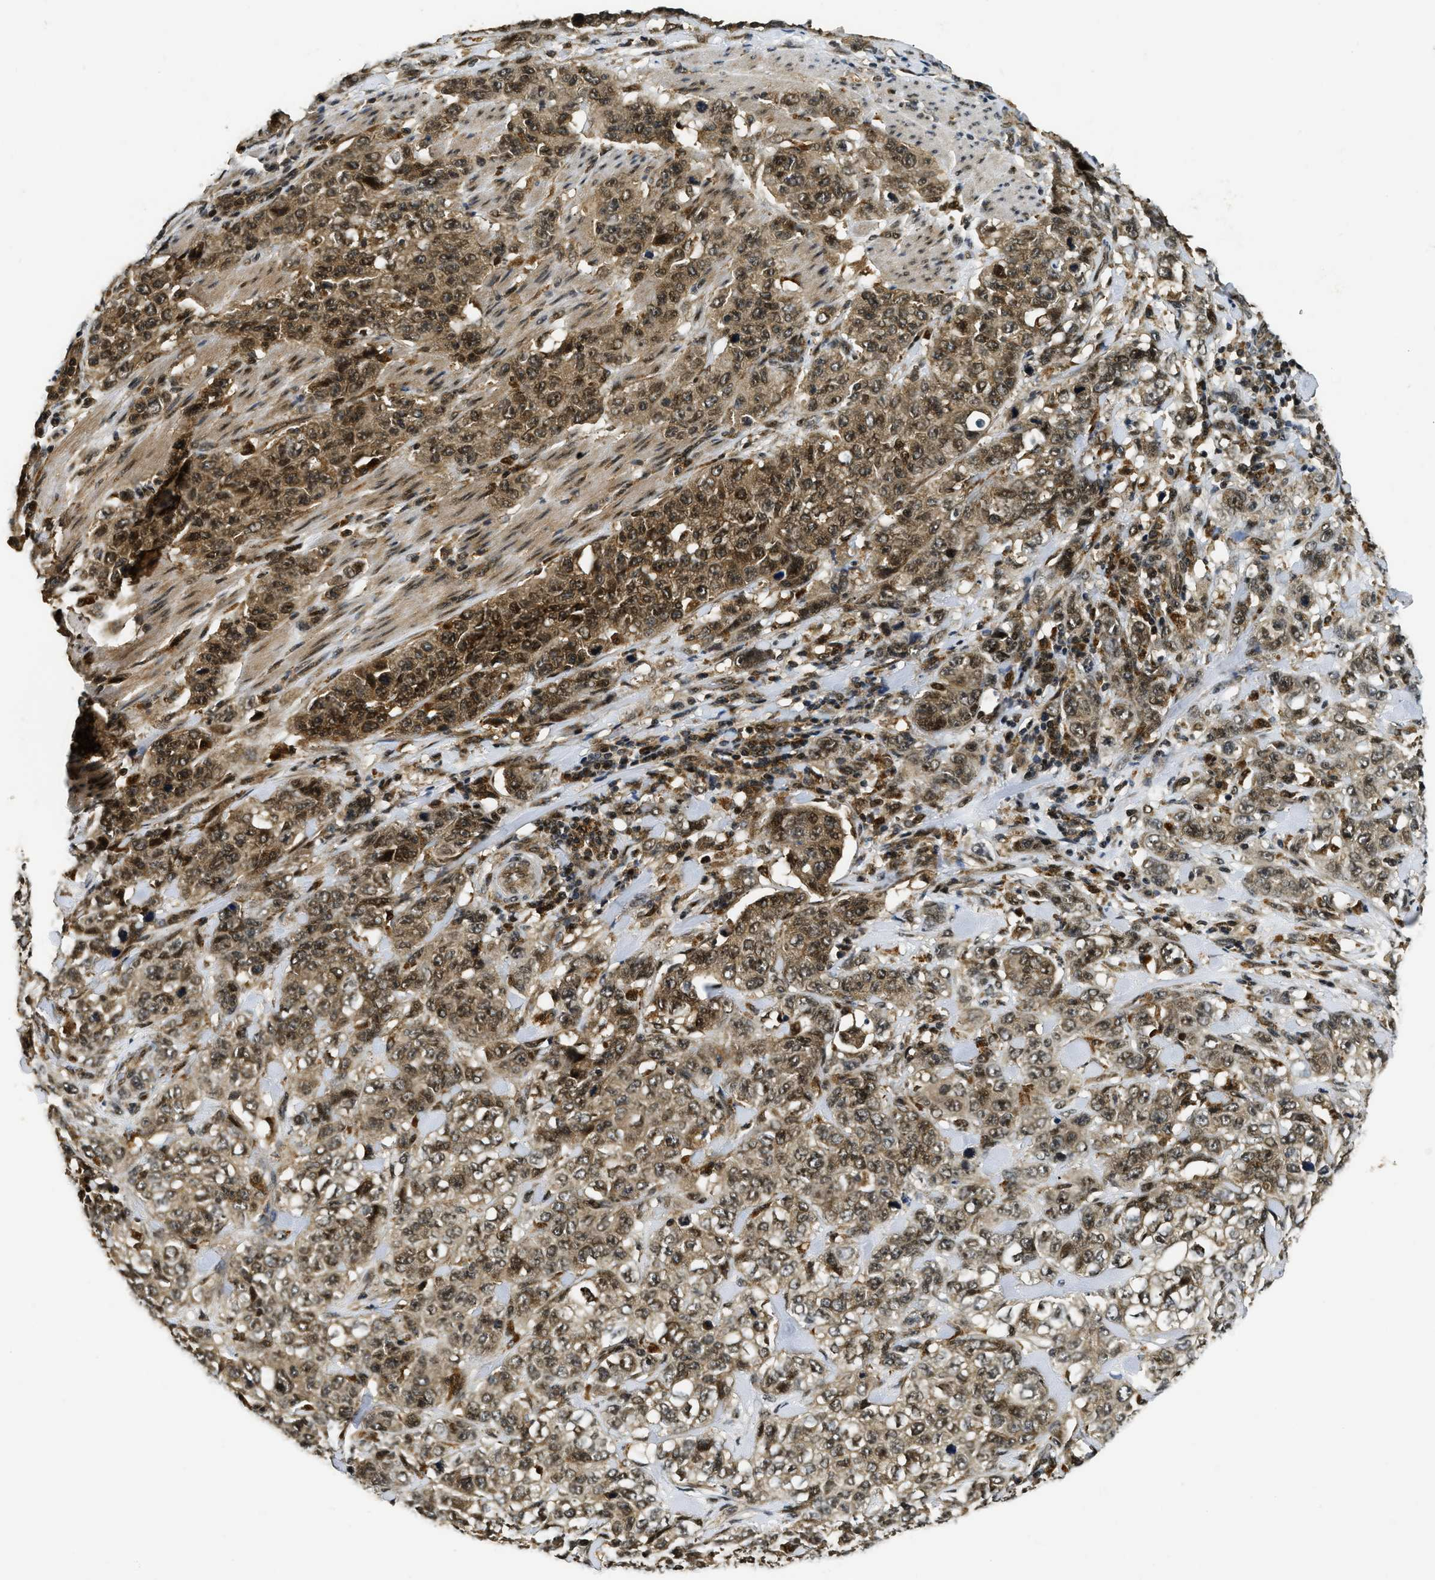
{"staining": {"intensity": "moderate", "quantity": ">75%", "location": "cytoplasmic/membranous,nuclear"}, "tissue": "stomach cancer", "cell_type": "Tumor cells", "image_type": "cancer", "snomed": [{"axis": "morphology", "description": "Adenocarcinoma, NOS"}, {"axis": "topography", "description": "Stomach"}], "caption": "Human stomach cancer stained for a protein (brown) shows moderate cytoplasmic/membranous and nuclear positive positivity in approximately >75% of tumor cells.", "gene": "ADSL", "patient": {"sex": "male", "age": 48}}